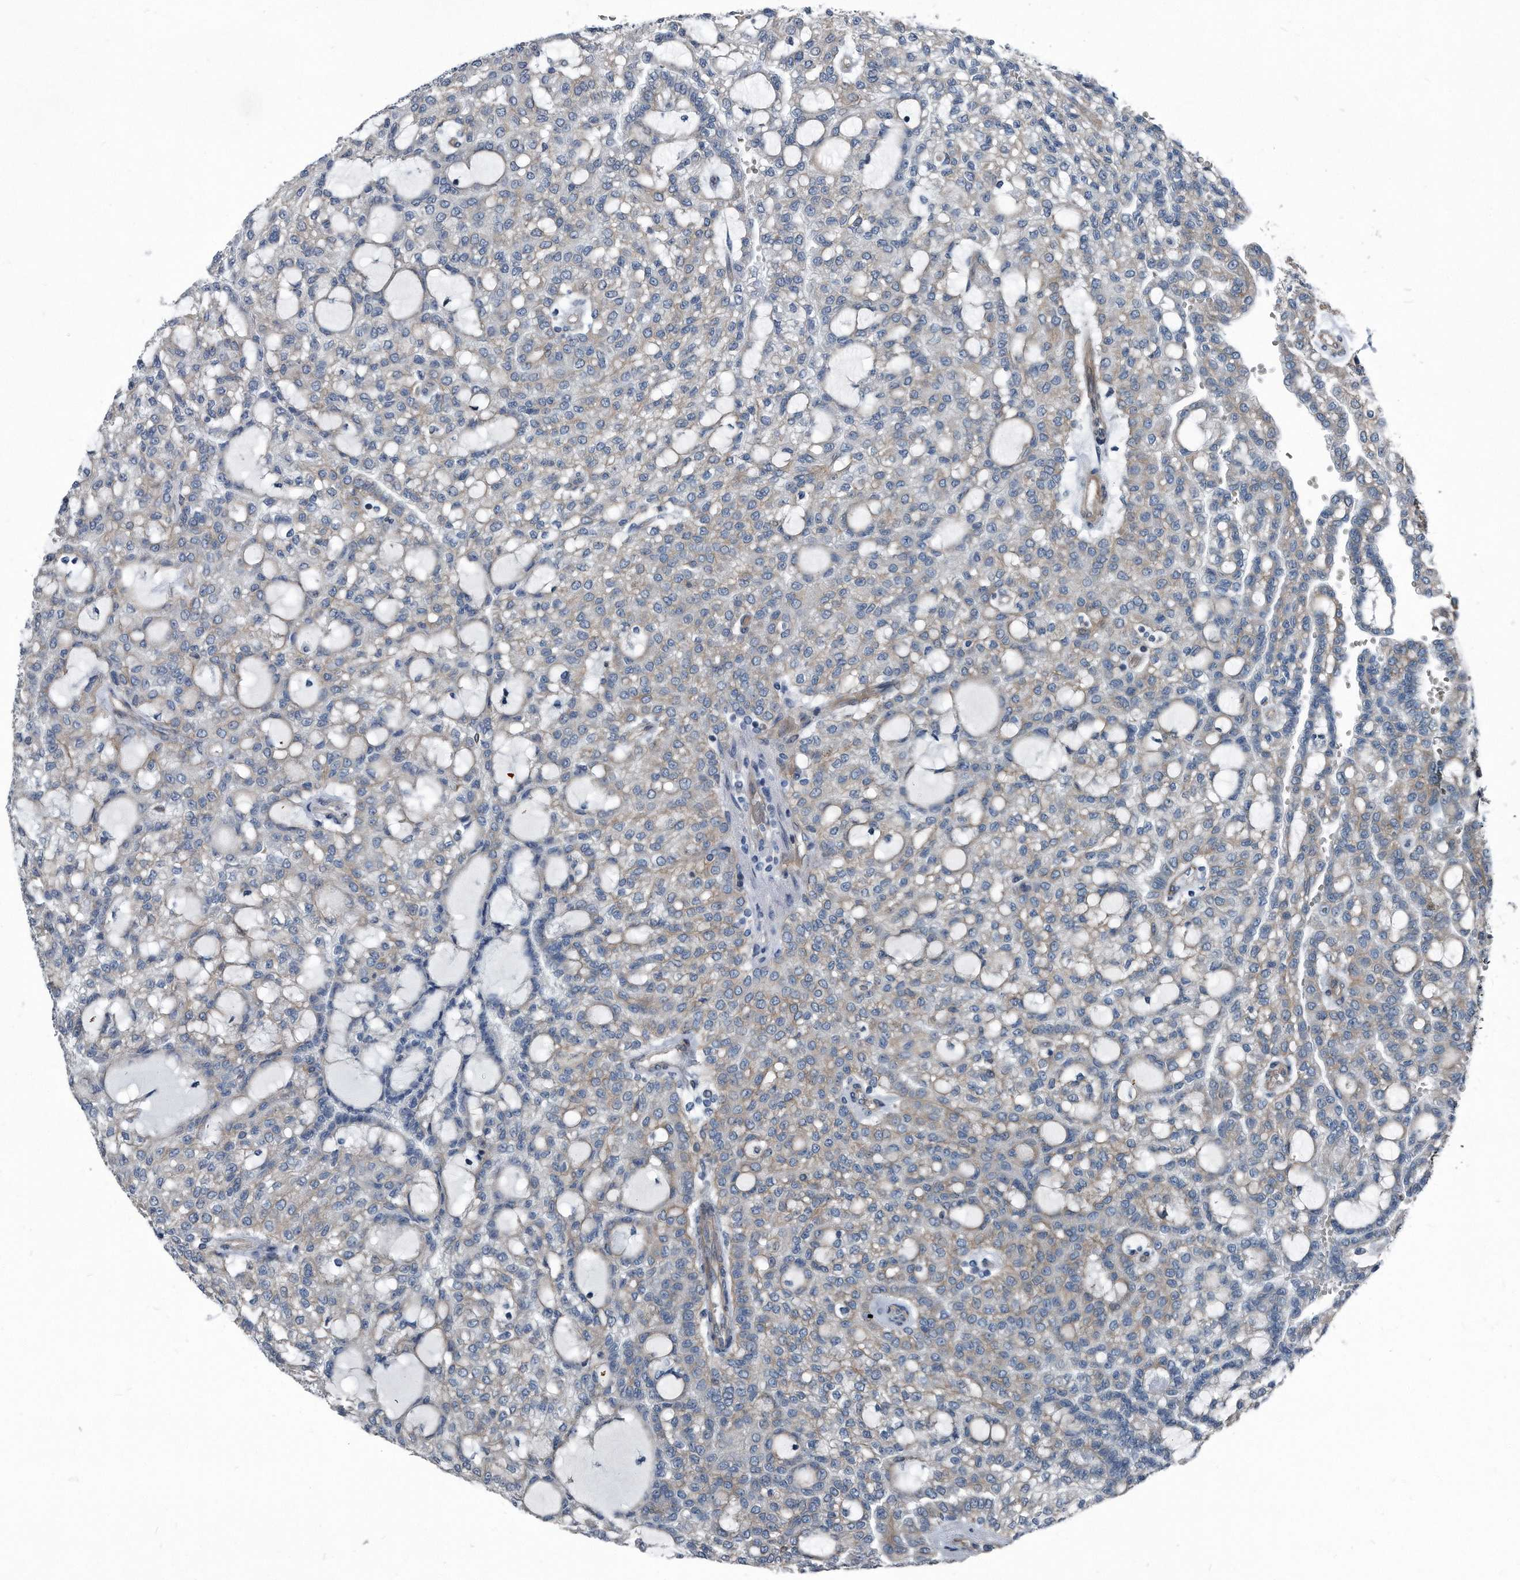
{"staining": {"intensity": "weak", "quantity": "<25%", "location": "cytoplasmic/membranous"}, "tissue": "renal cancer", "cell_type": "Tumor cells", "image_type": "cancer", "snomed": [{"axis": "morphology", "description": "Adenocarcinoma, NOS"}, {"axis": "topography", "description": "Kidney"}], "caption": "An IHC micrograph of renal cancer (adenocarcinoma) is shown. There is no staining in tumor cells of renal cancer (adenocarcinoma). (DAB immunohistochemistry visualized using brightfield microscopy, high magnification).", "gene": "PLEC", "patient": {"sex": "male", "age": 63}}